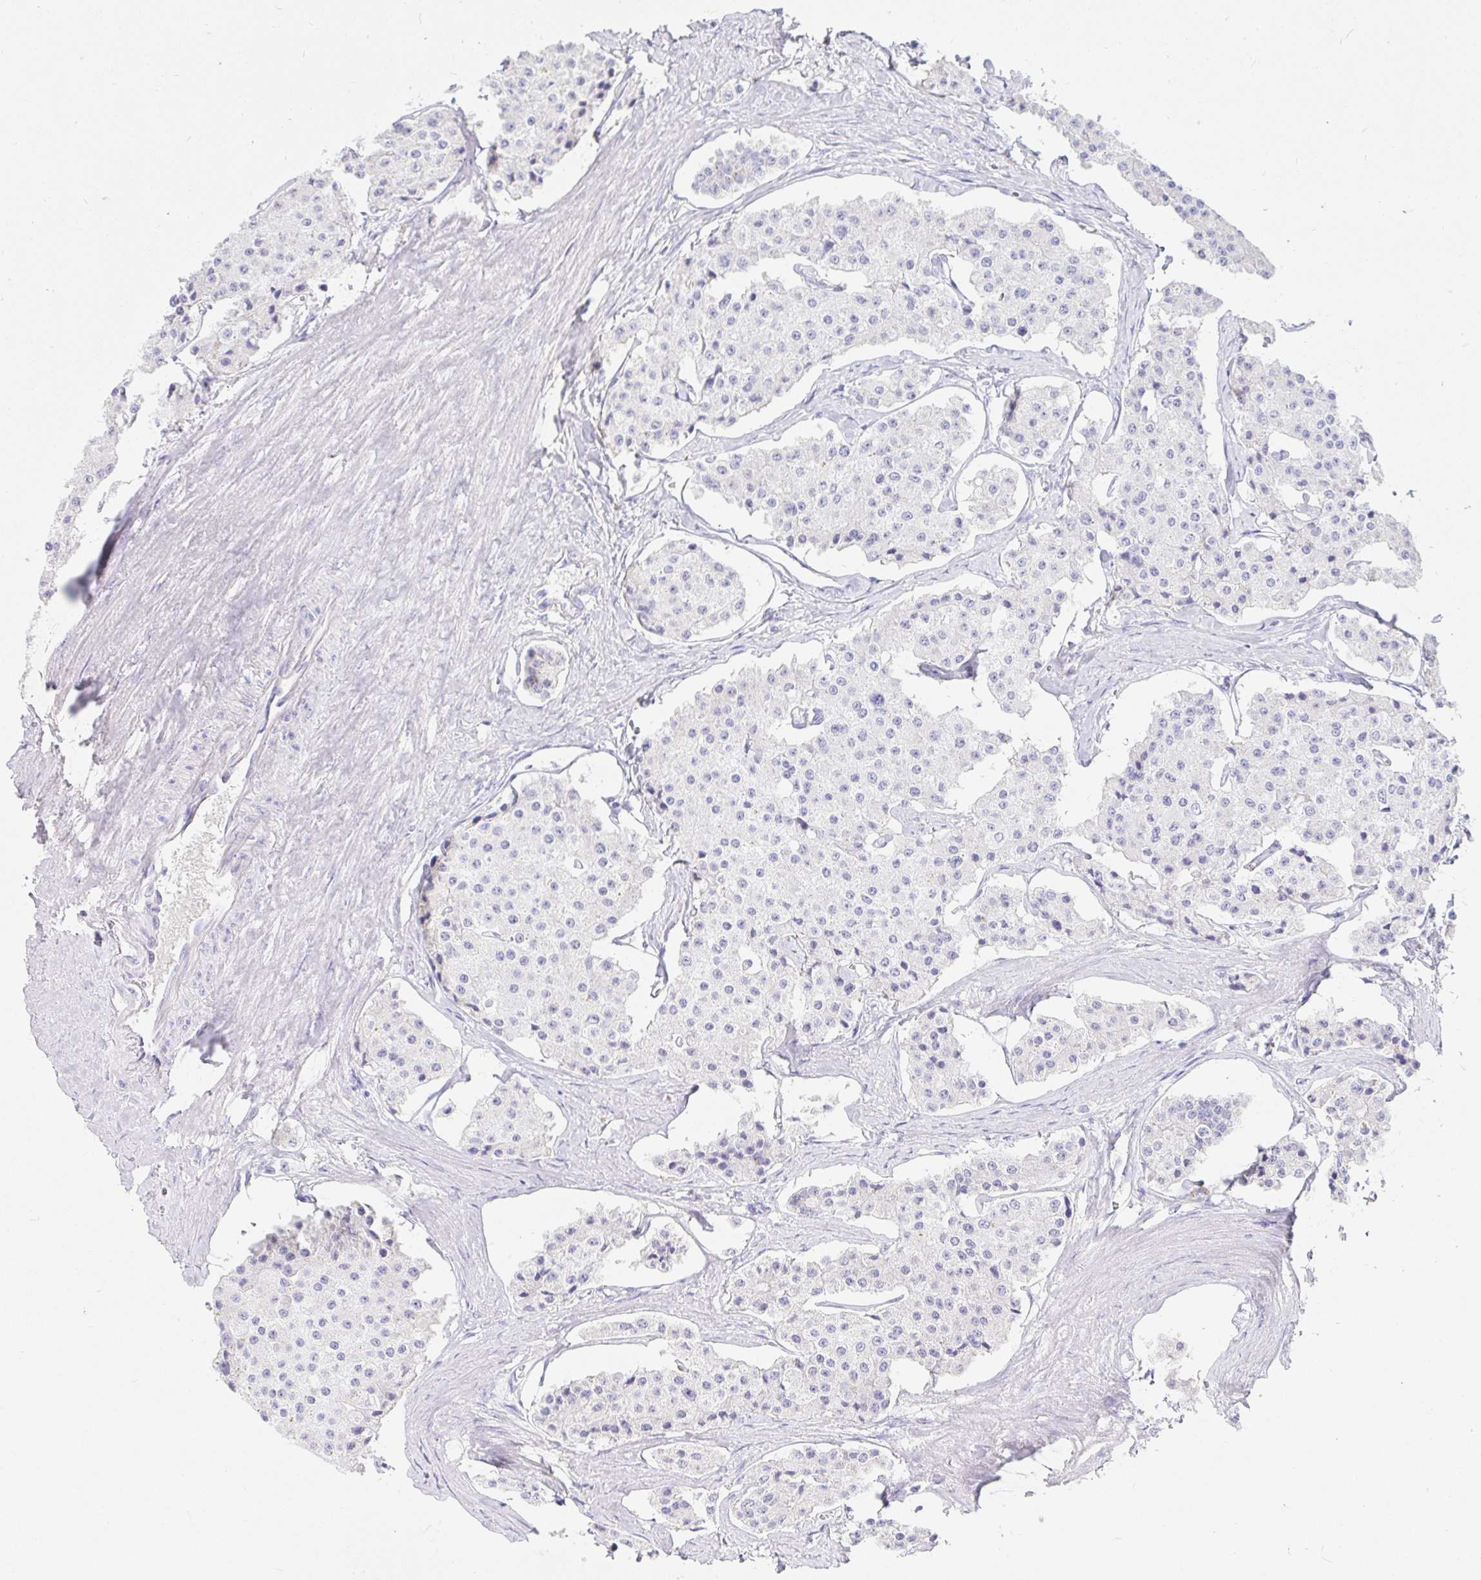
{"staining": {"intensity": "negative", "quantity": "none", "location": "none"}, "tissue": "carcinoid", "cell_type": "Tumor cells", "image_type": "cancer", "snomed": [{"axis": "morphology", "description": "Carcinoid, malignant, NOS"}, {"axis": "topography", "description": "Small intestine"}], "caption": "Immunohistochemical staining of carcinoid displays no significant staining in tumor cells.", "gene": "NR2E1", "patient": {"sex": "female", "age": 65}}